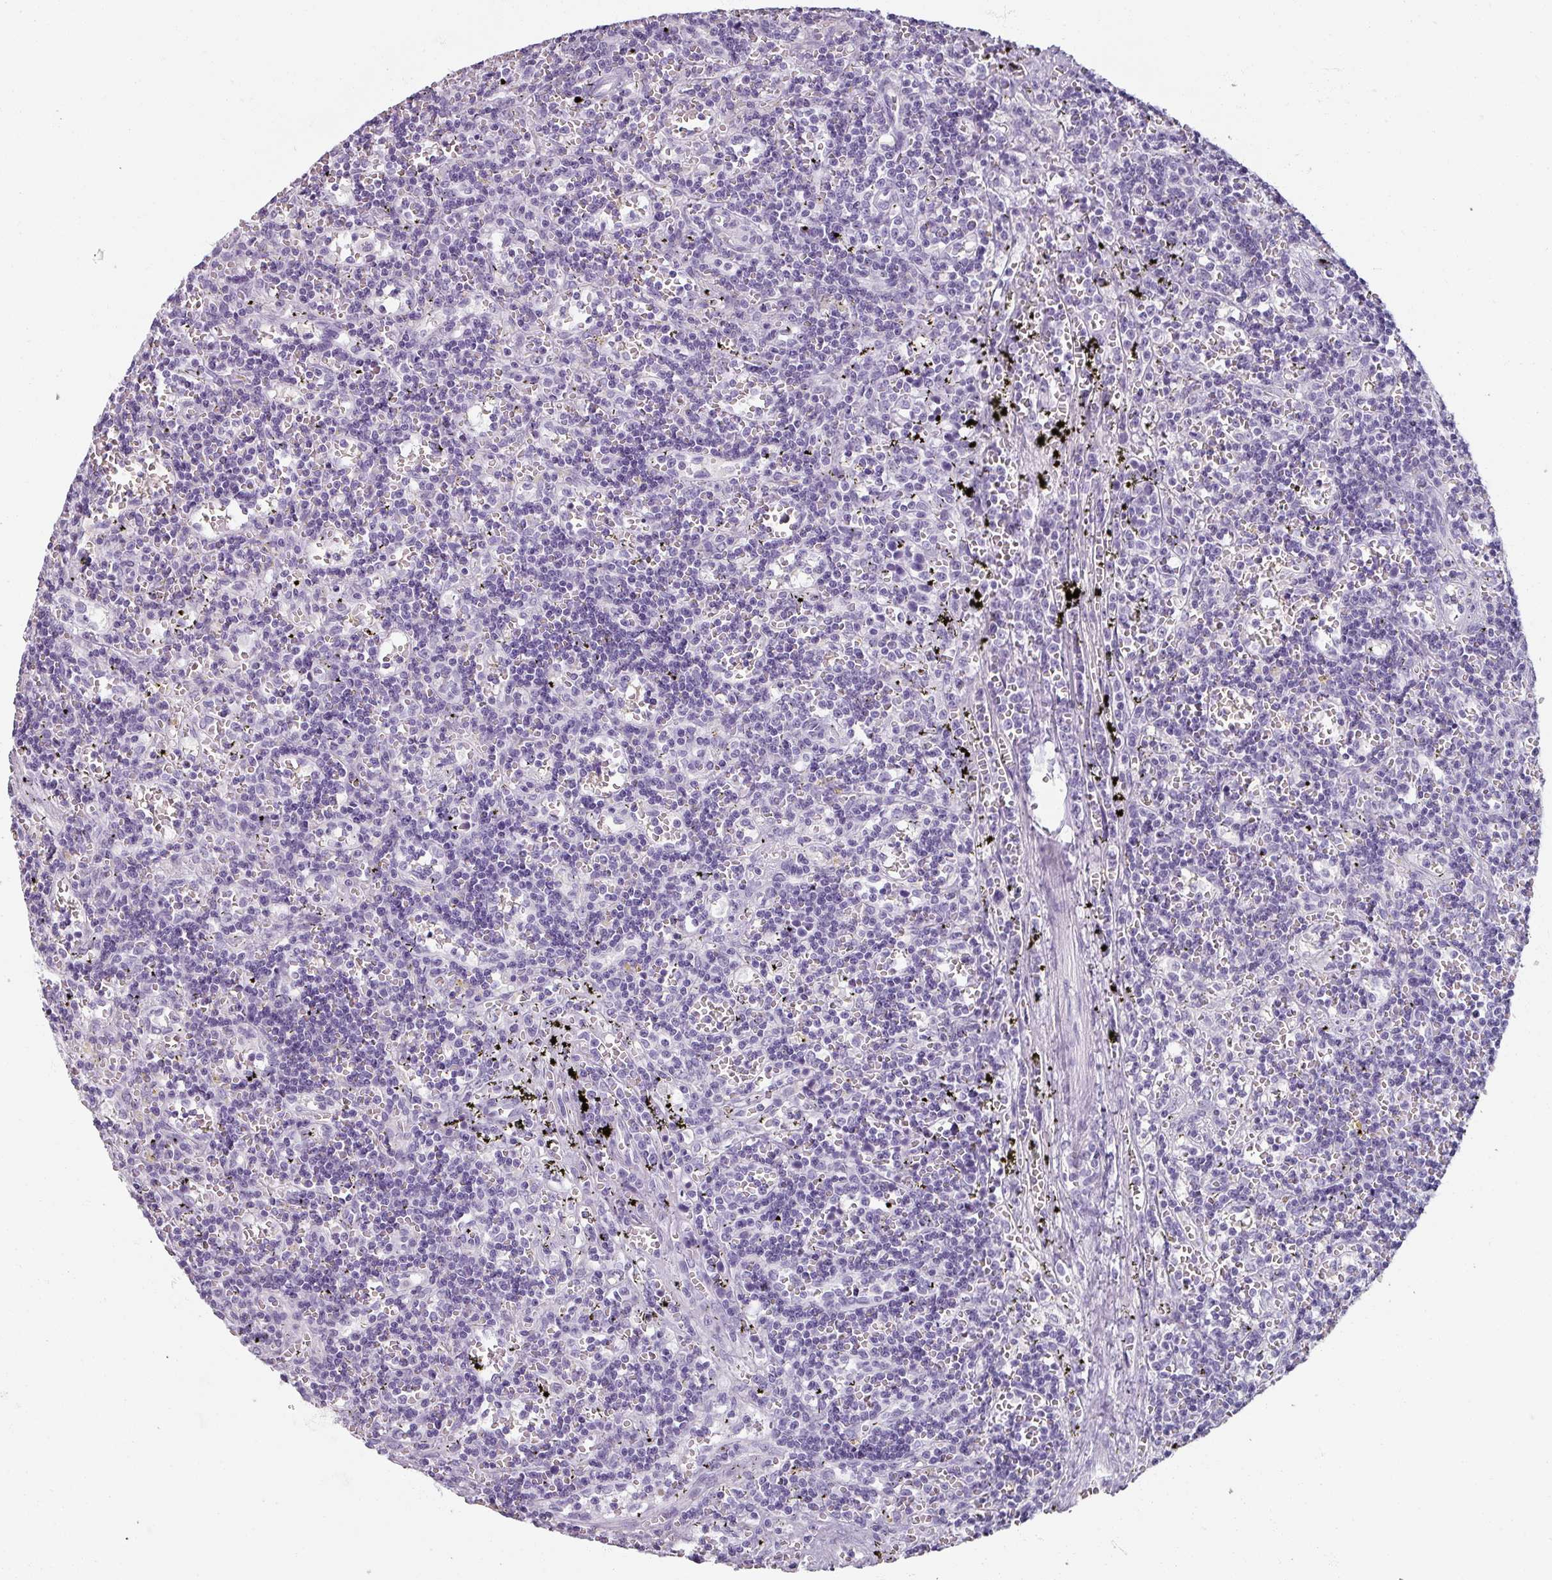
{"staining": {"intensity": "negative", "quantity": "none", "location": "none"}, "tissue": "lymphoma", "cell_type": "Tumor cells", "image_type": "cancer", "snomed": [{"axis": "morphology", "description": "Malignant lymphoma, non-Hodgkin's type, Low grade"}, {"axis": "topography", "description": "Spleen"}], "caption": "A micrograph of human lymphoma is negative for staining in tumor cells.", "gene": "REG3G", "patient": {"sex": "male", "age": 60}}